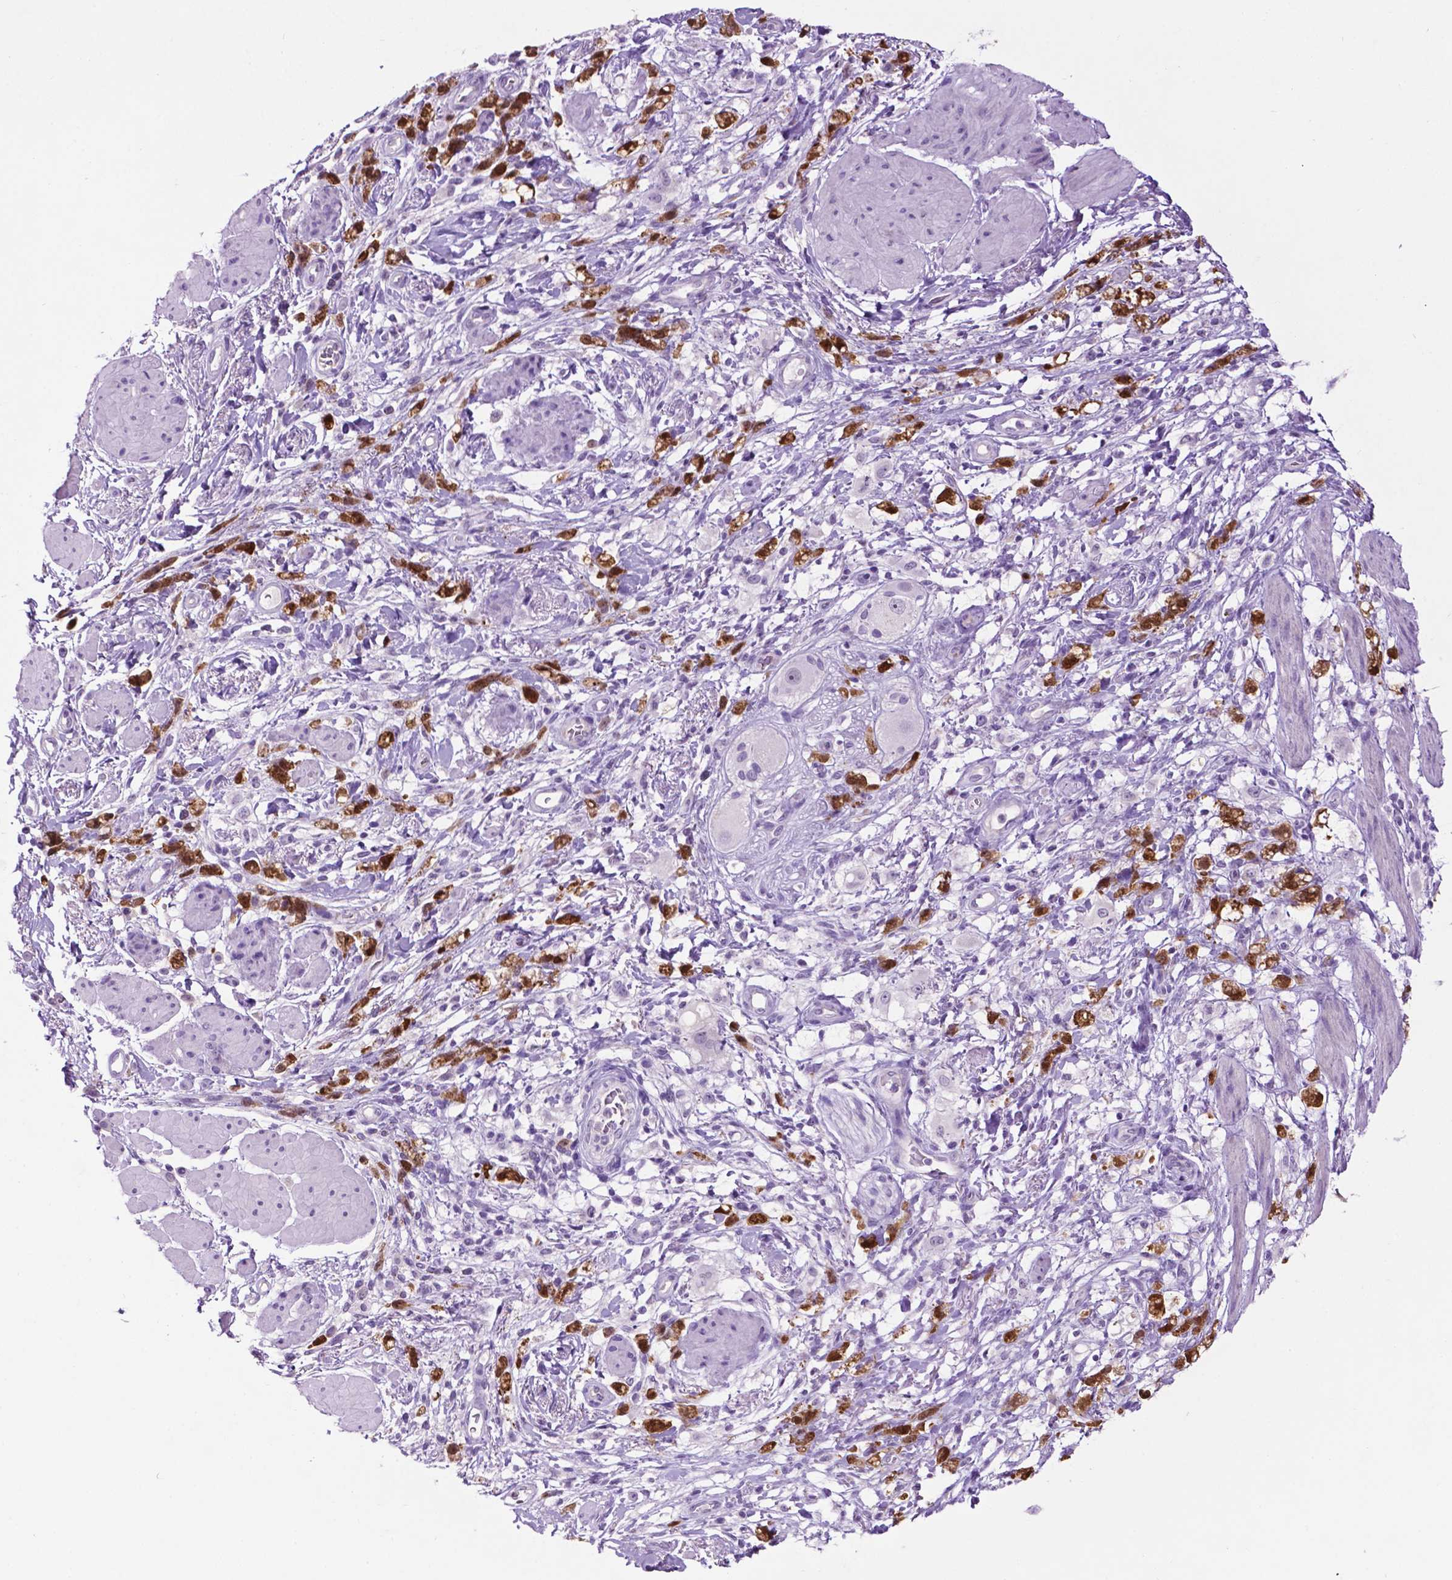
{"staining": {"intensity": "moderate", "quantity": ">75%", "location": "cytoplasmic/membranous,nuclear"}, "tissue": "stomach cancer", "cell_type": "Tumor cells", "image_type": "cancer", "snomed": [{"axis": "morphology", "description": "Adenocarcinoma, NOS"}, {"axis": "topography", "description": "Stomach"}], "caption": "Stomach adenocarcinoma was stained to show a protein in brown. There is medium levels of moderate cytoplasmic/membranous and nuclear staining in about >75% of tumor cells. The staining was performed using DAB, with brown indicating positive protein expression. Nuclei are stained blue with hematoxylin.", "gene": "PHGR1", "patient": {"sex": "female", "age": 60}}